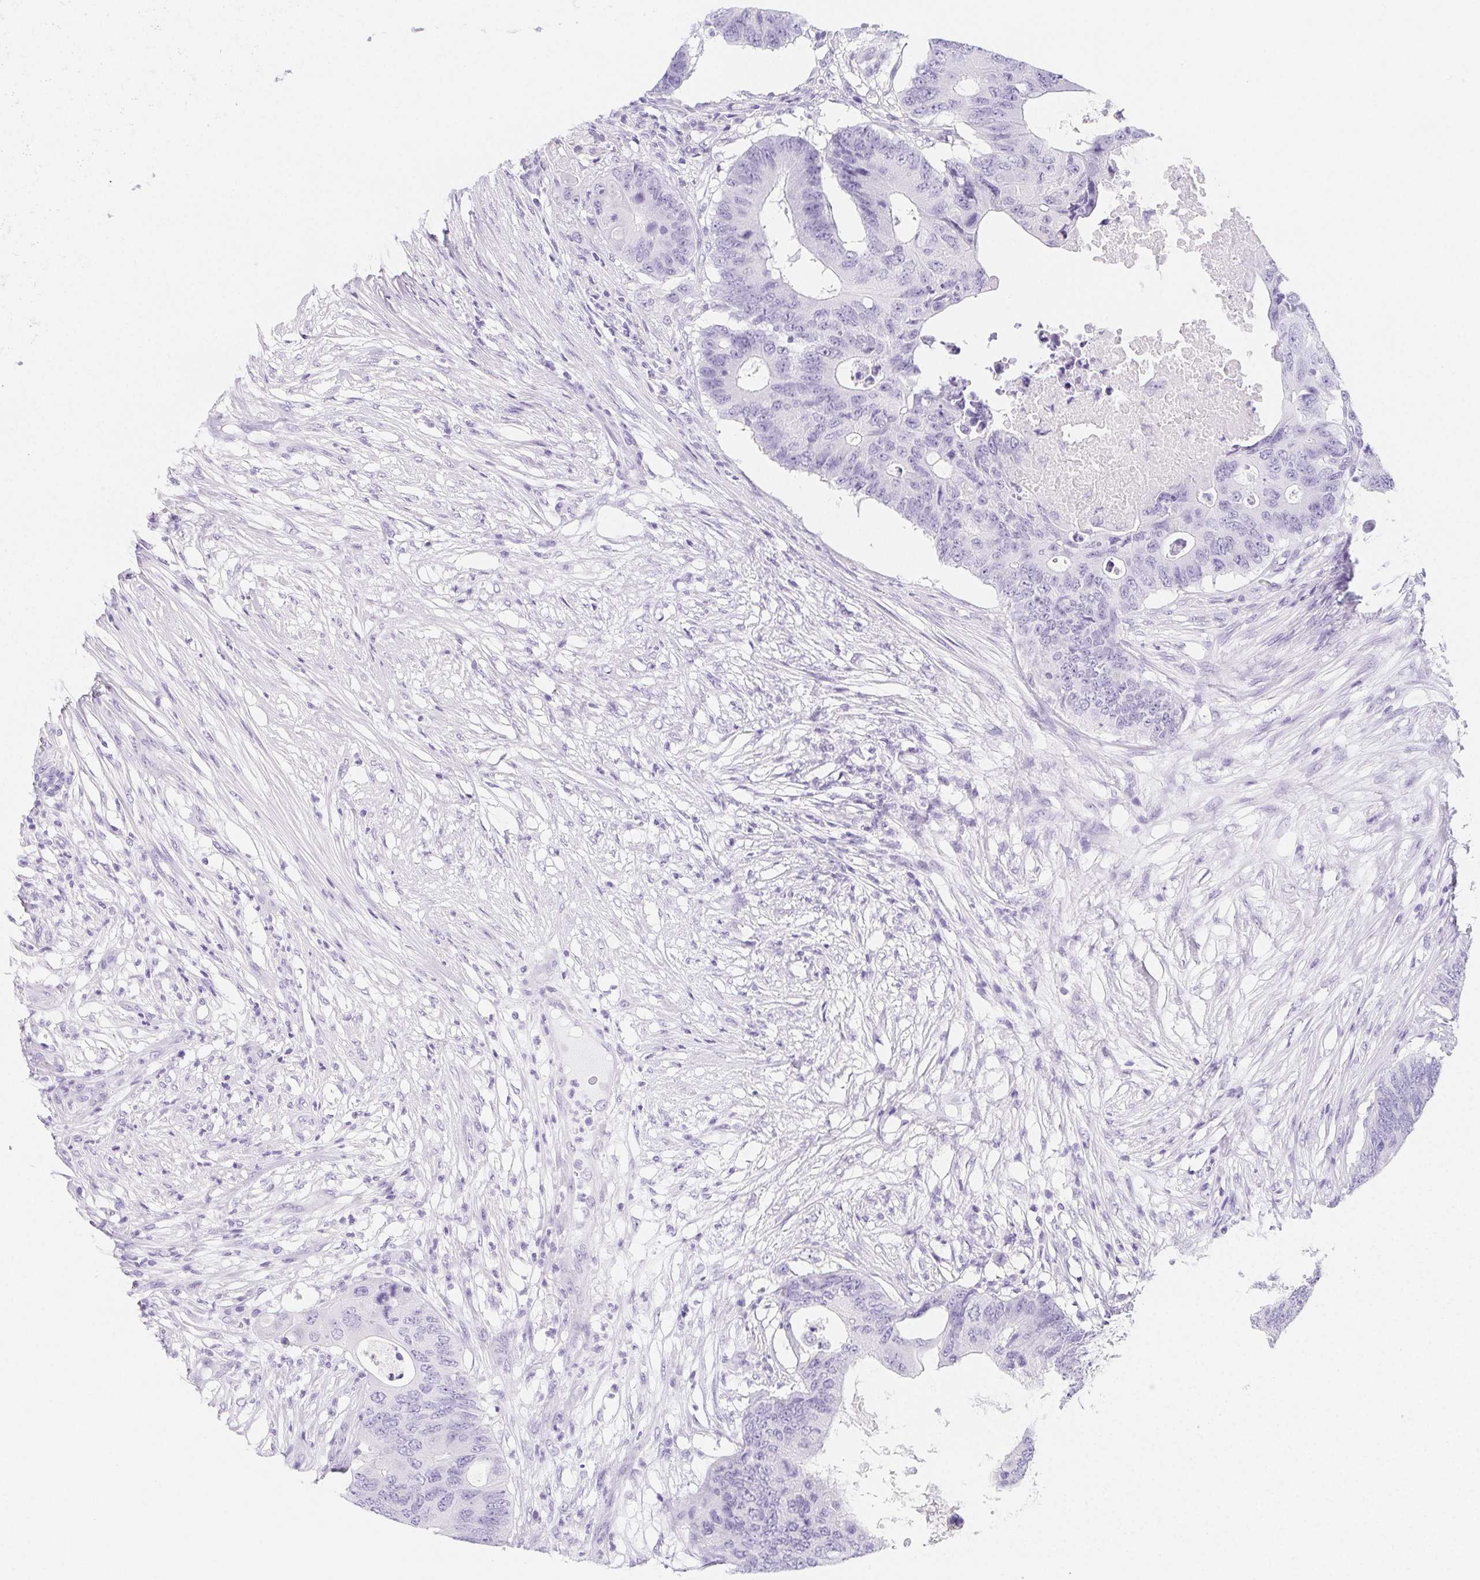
{"staining": {"intensity": "negative", "quantity": "none", "location": "none"}, "tissue": "colorectal cancer", "cell_type": "Tumor cells", "image_type": "cancer", "snomed": [{"axis": "morphology", "description": "Adenocarcinoma, NOS"}, {"axis": "topography", "description": "Colon"}], "caption": "The immunohistochemistry micrograph has no significant staining in tumor cells of colorectal cancer tissue.", "gene": "ZBBX", "patient": {"sex": "male", "age": 71}}